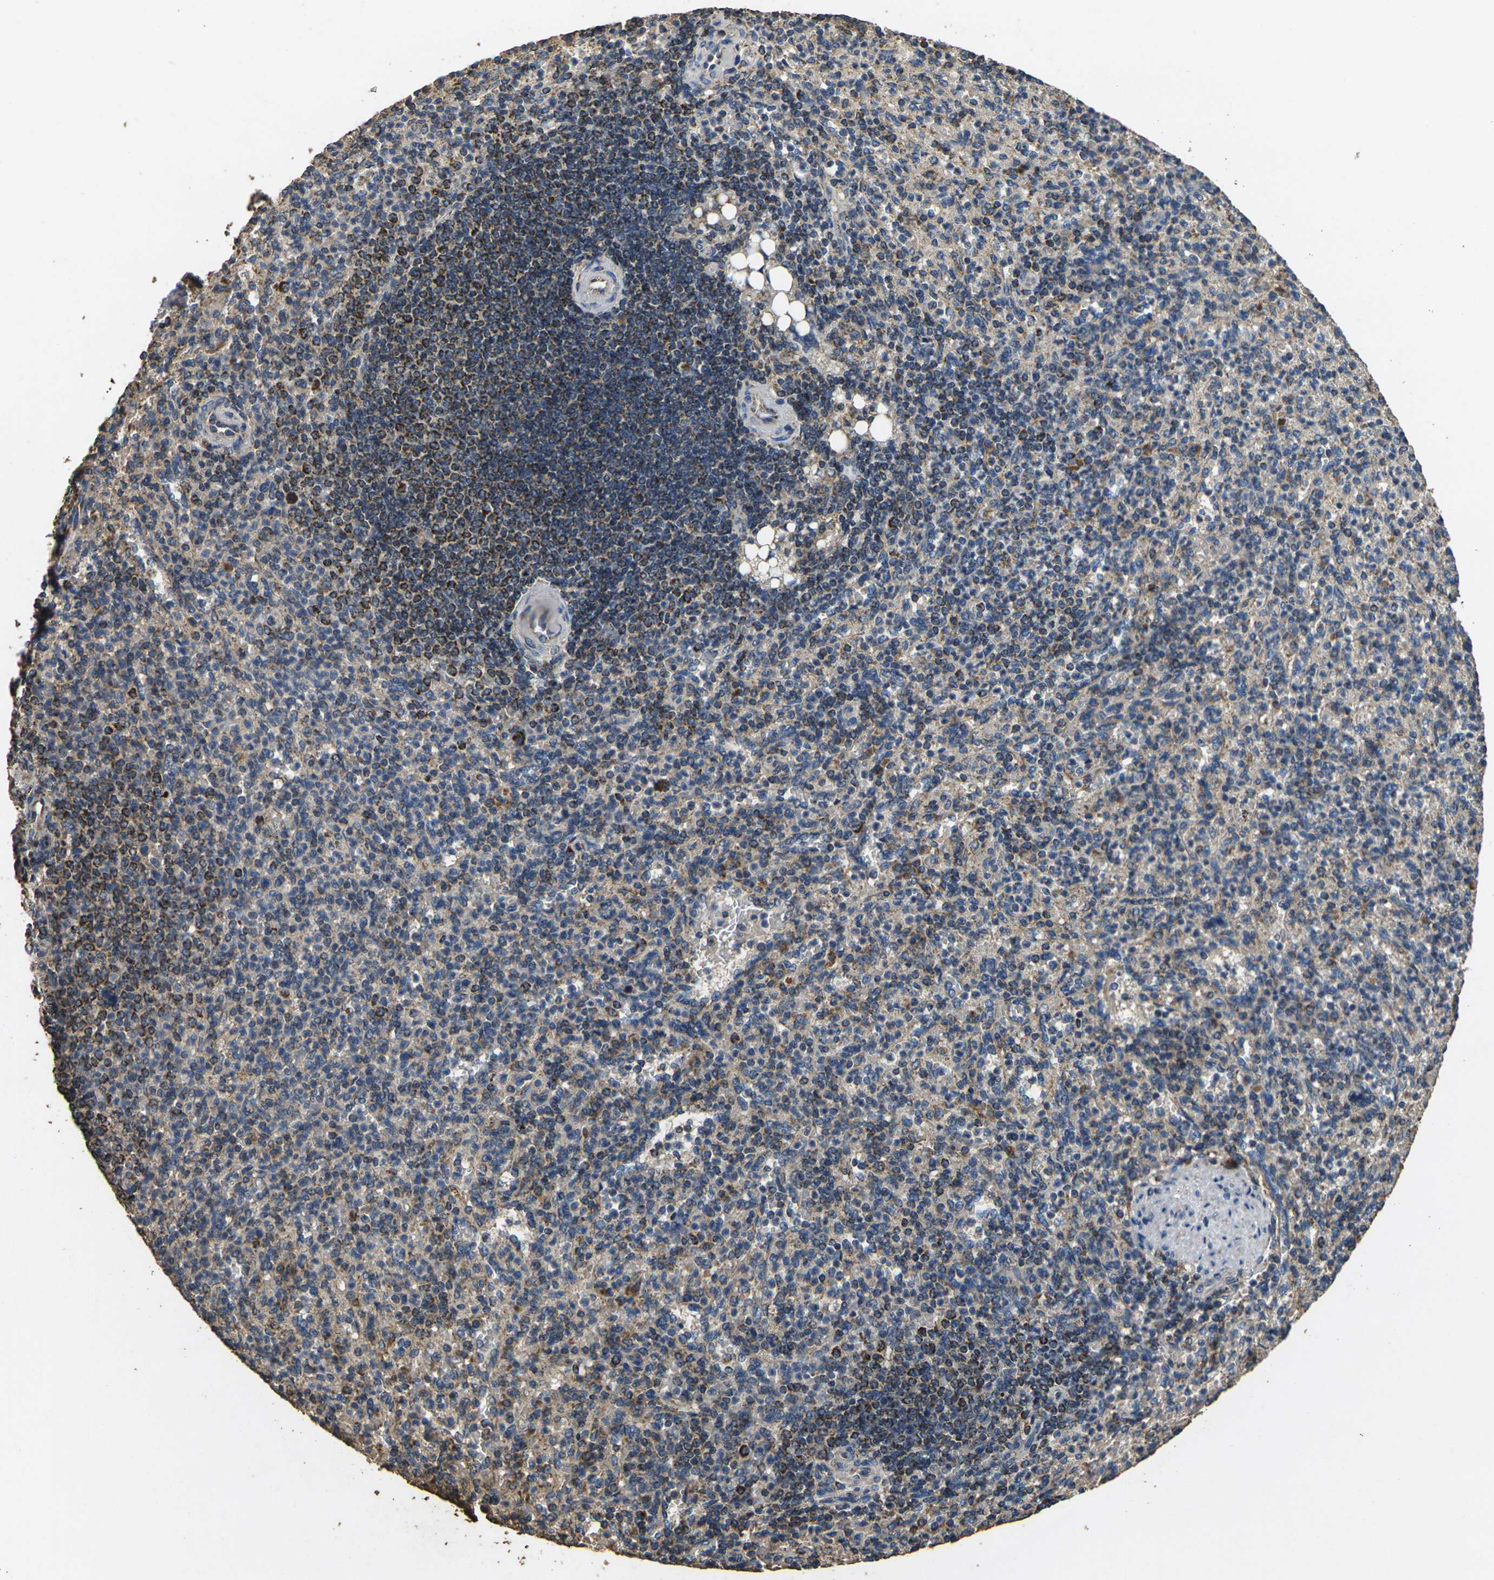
{"staining": {"intensity": "weak", "quantity": ">75%", "location": "cytoplasmic/membranous"}, "tissue": "spleen", "cell_type": "Cells in red pulp", "image_type": "normal", "snomed": [{"axis": "morphology", "description": "Normal tissue, NOS"}, {"axis": "topography", "description": "Spleen"}], "caption": "This histopathology image exhibits unremarkable spleen stained with immunohistochemistry (IHC) to label a protein in brown. The cytoplasmic/membranous of cells in red pulp show weak positivity for the protein. Nuclei are counter-stained blue.", "gene": "MAPK11", "patient": {"sex": "female", "age": 74}}